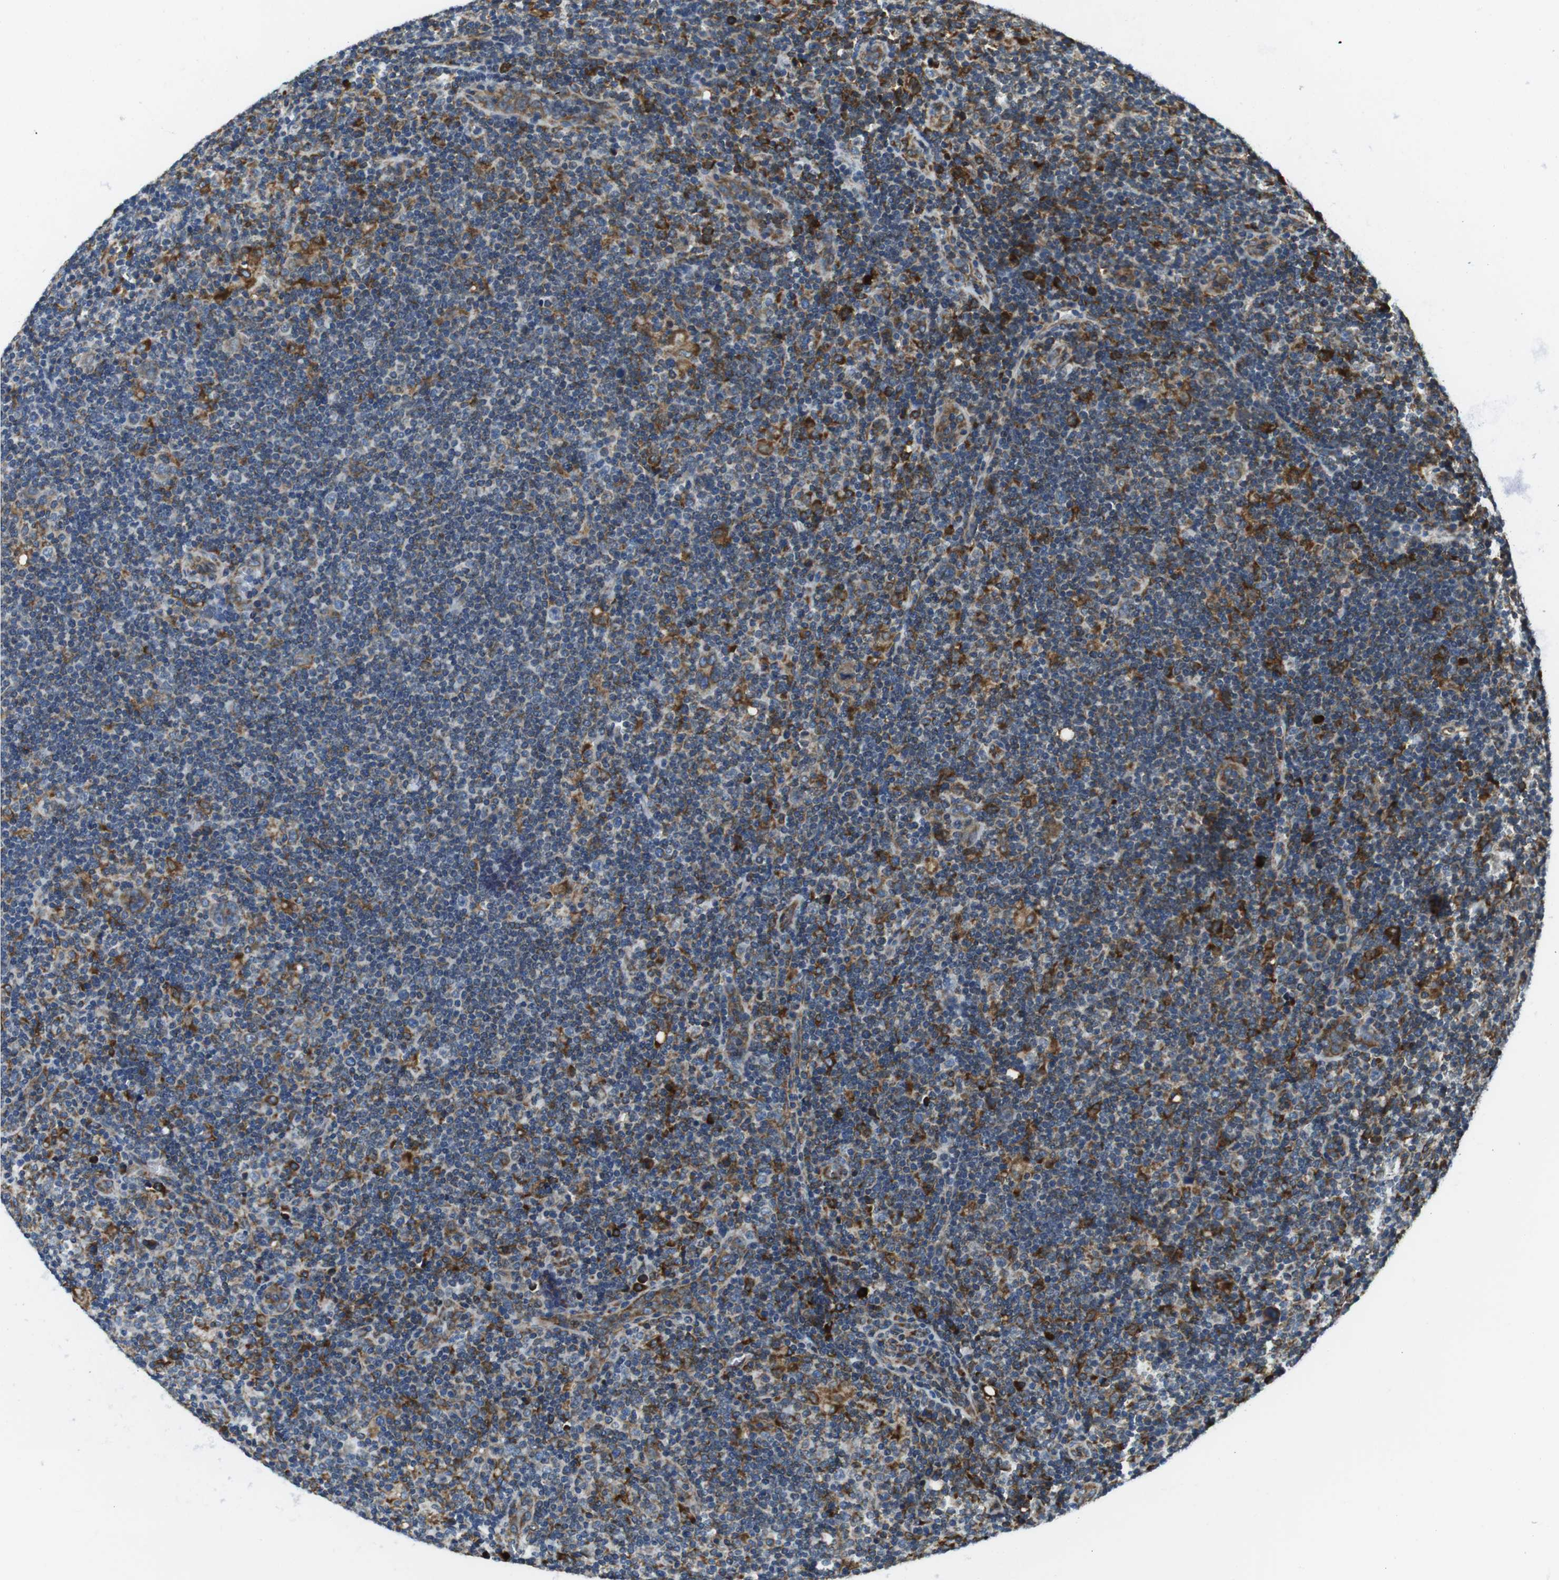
{"staining": {"intensity": "weak", "quantity": ">75%", "location": "cytoplasmic/membranous"}, "tissue": "lymphoma", "cell_type": "Tumor cells", "image_type": "cancer", "snomed": [{"axis": "morphology", "description": "Hodgkin's disease, NOS"}, {"axis": "topography", "description": "Lymph node"}], "caption": "Lymphoma tissue displays weak cytoplasmic/membranous staining in approximately >75% of tumor cells, visualized by immunohistochemistry. (DAB IHC with brightfield microscopy, high magnification).", "gene": "UGGT1", "patient": {"sex": "female", "age": 57}}